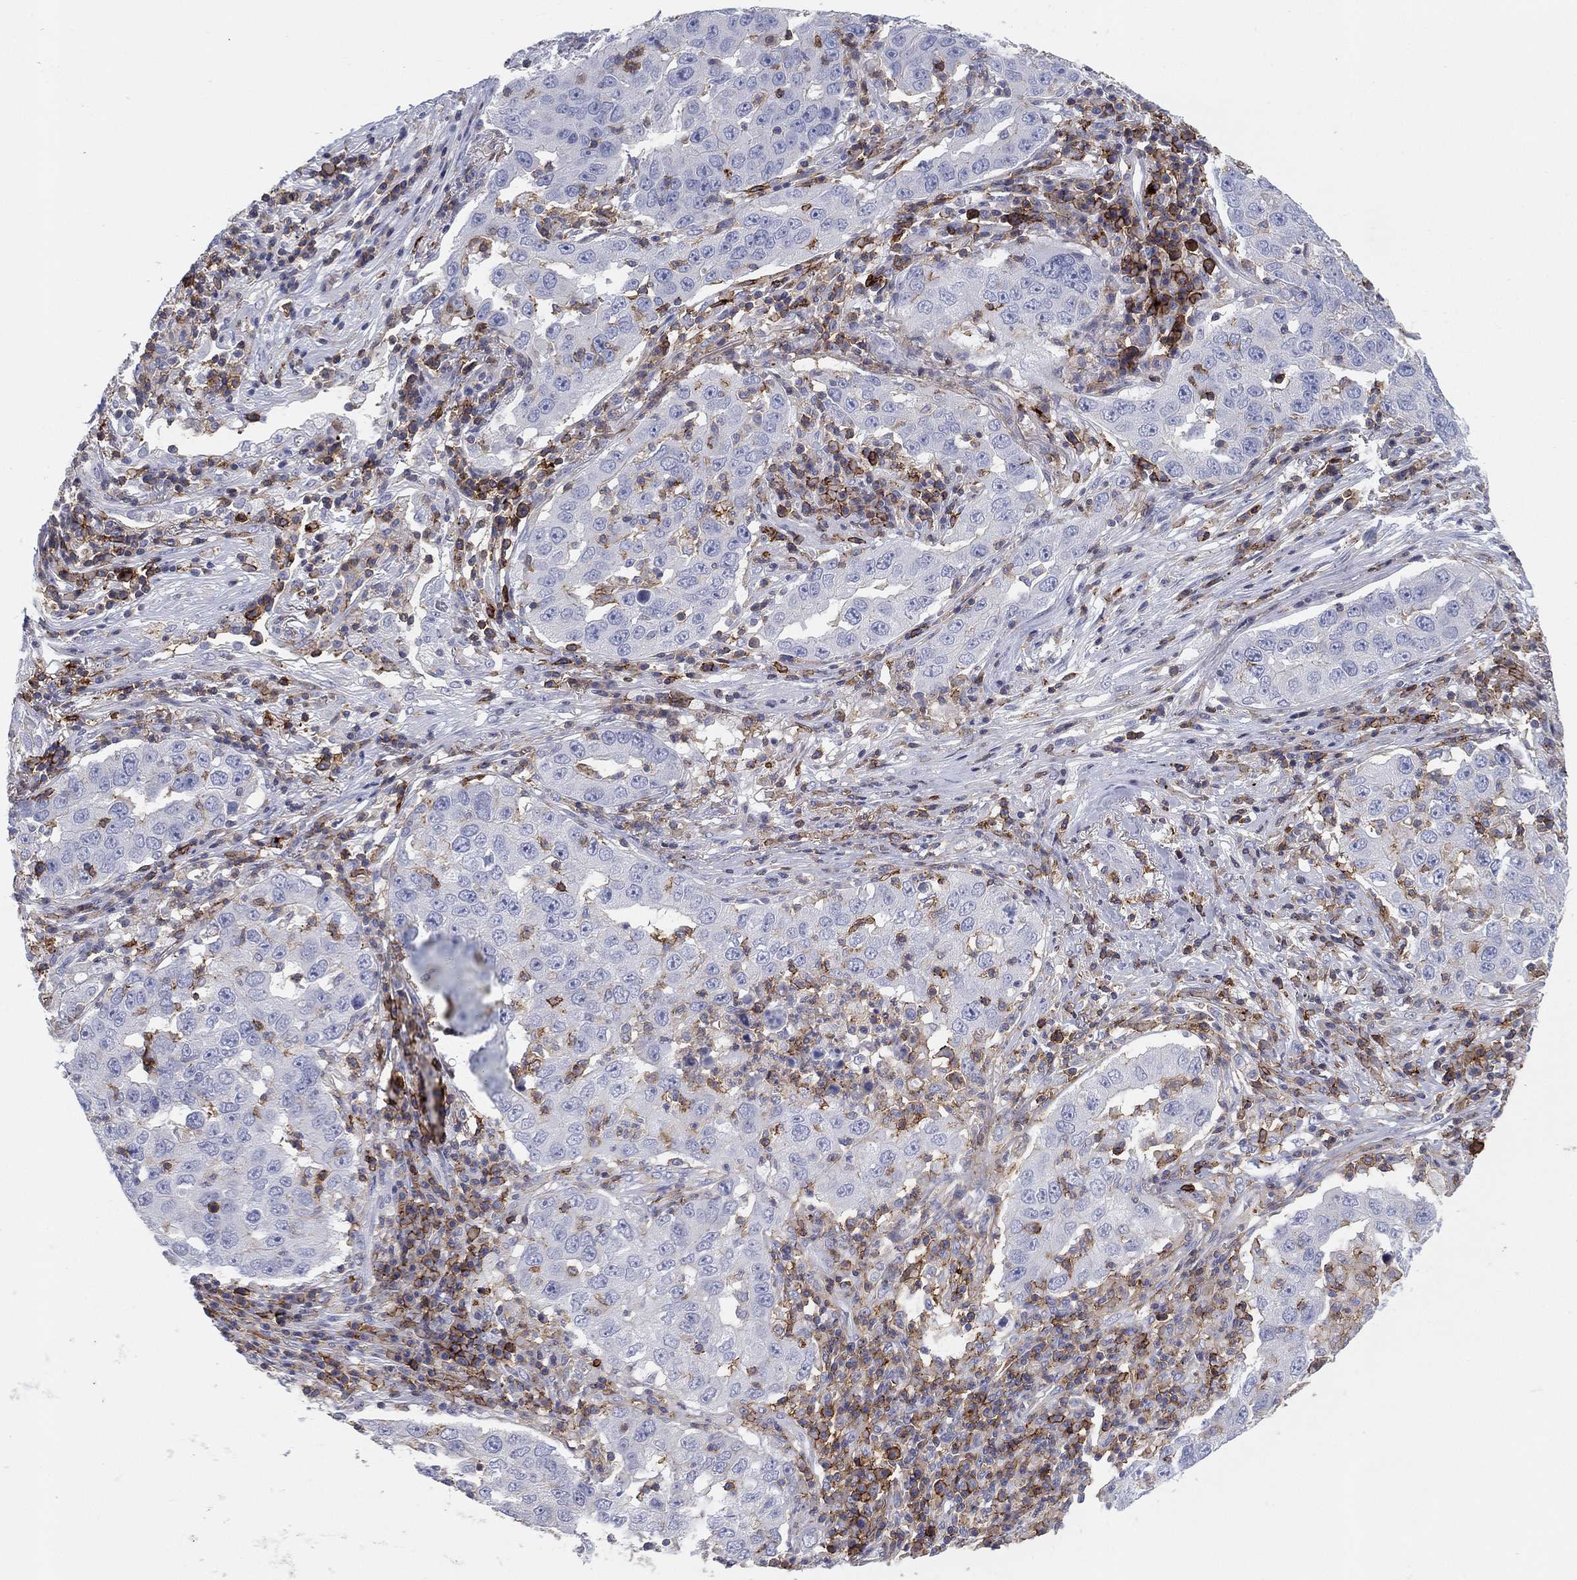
{"staining": {"intensity": "negative", "quantity": "none", "location": "none"}, "tissue": "lung cancer", "cell_type": "Tumor cells", "image_type": "cancer", "snomed": [{"axis": "morphology", "description": "Adenocarcinoma, NOS"}, {"axis": "topography", "description": "Lung"}], "caption": "IHC histopathology image of human adenocarcinoma (lung) stained for a protein (brown), which exhibits no staining in tumor cells.", "gene": "SELPLG", "patient": {"sex": "male", "age": 73}}